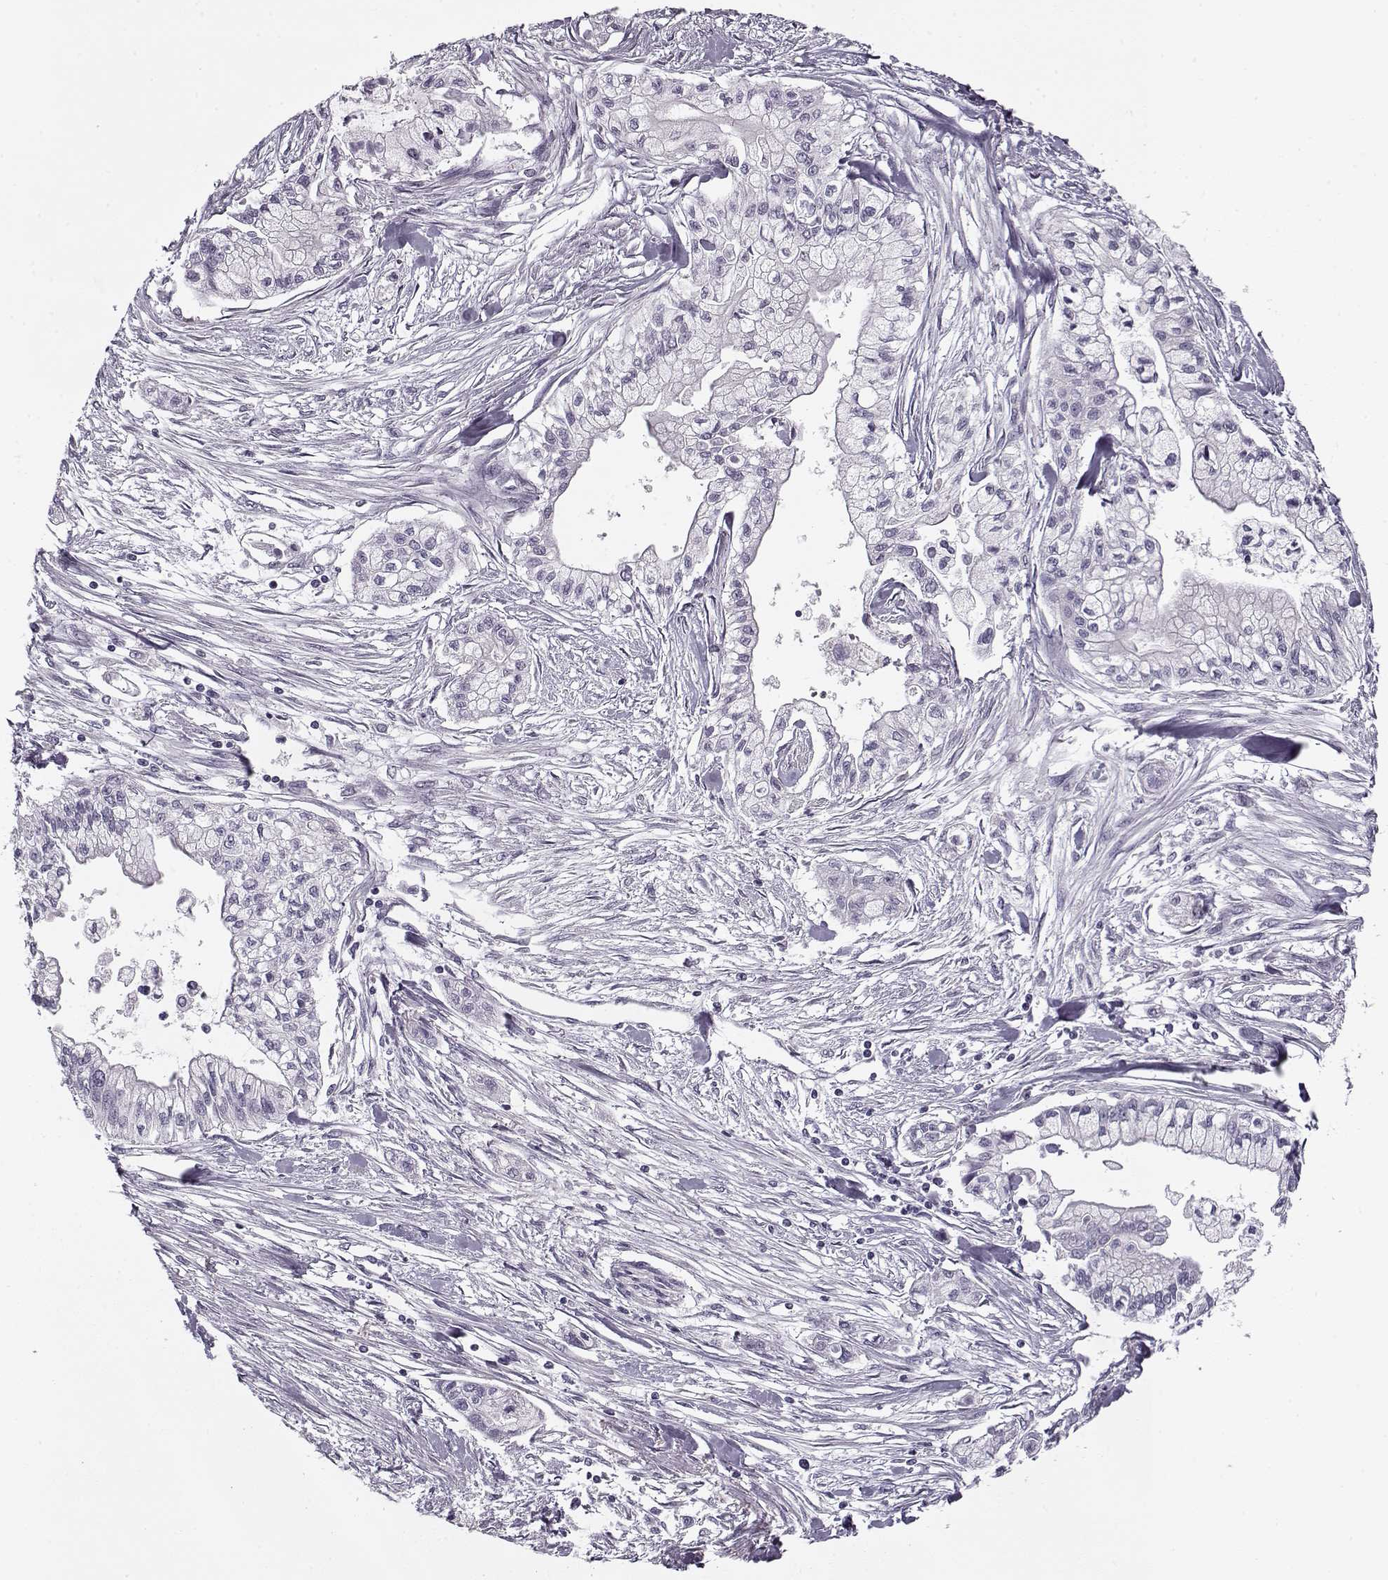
{"staining": {"intensity": "negative", "quantity": "none", "location": "none"}, "tissue": "pancreatic cancer", "cell_type": "Tumor cells", "image_type": "cancer", "snomed": [{"axis": "morphology", "description": "Adenocarcinoma, NOS"}, {"axis": "topography", "description": "Pancreas"}], "caption": "Tumor cells are negative for brown protein staining in adenocarcinoma (pancreatic). Nuclei are stained in blue.", "gene": "PNMT", "patient": {"sex": "male", "age": 54}}